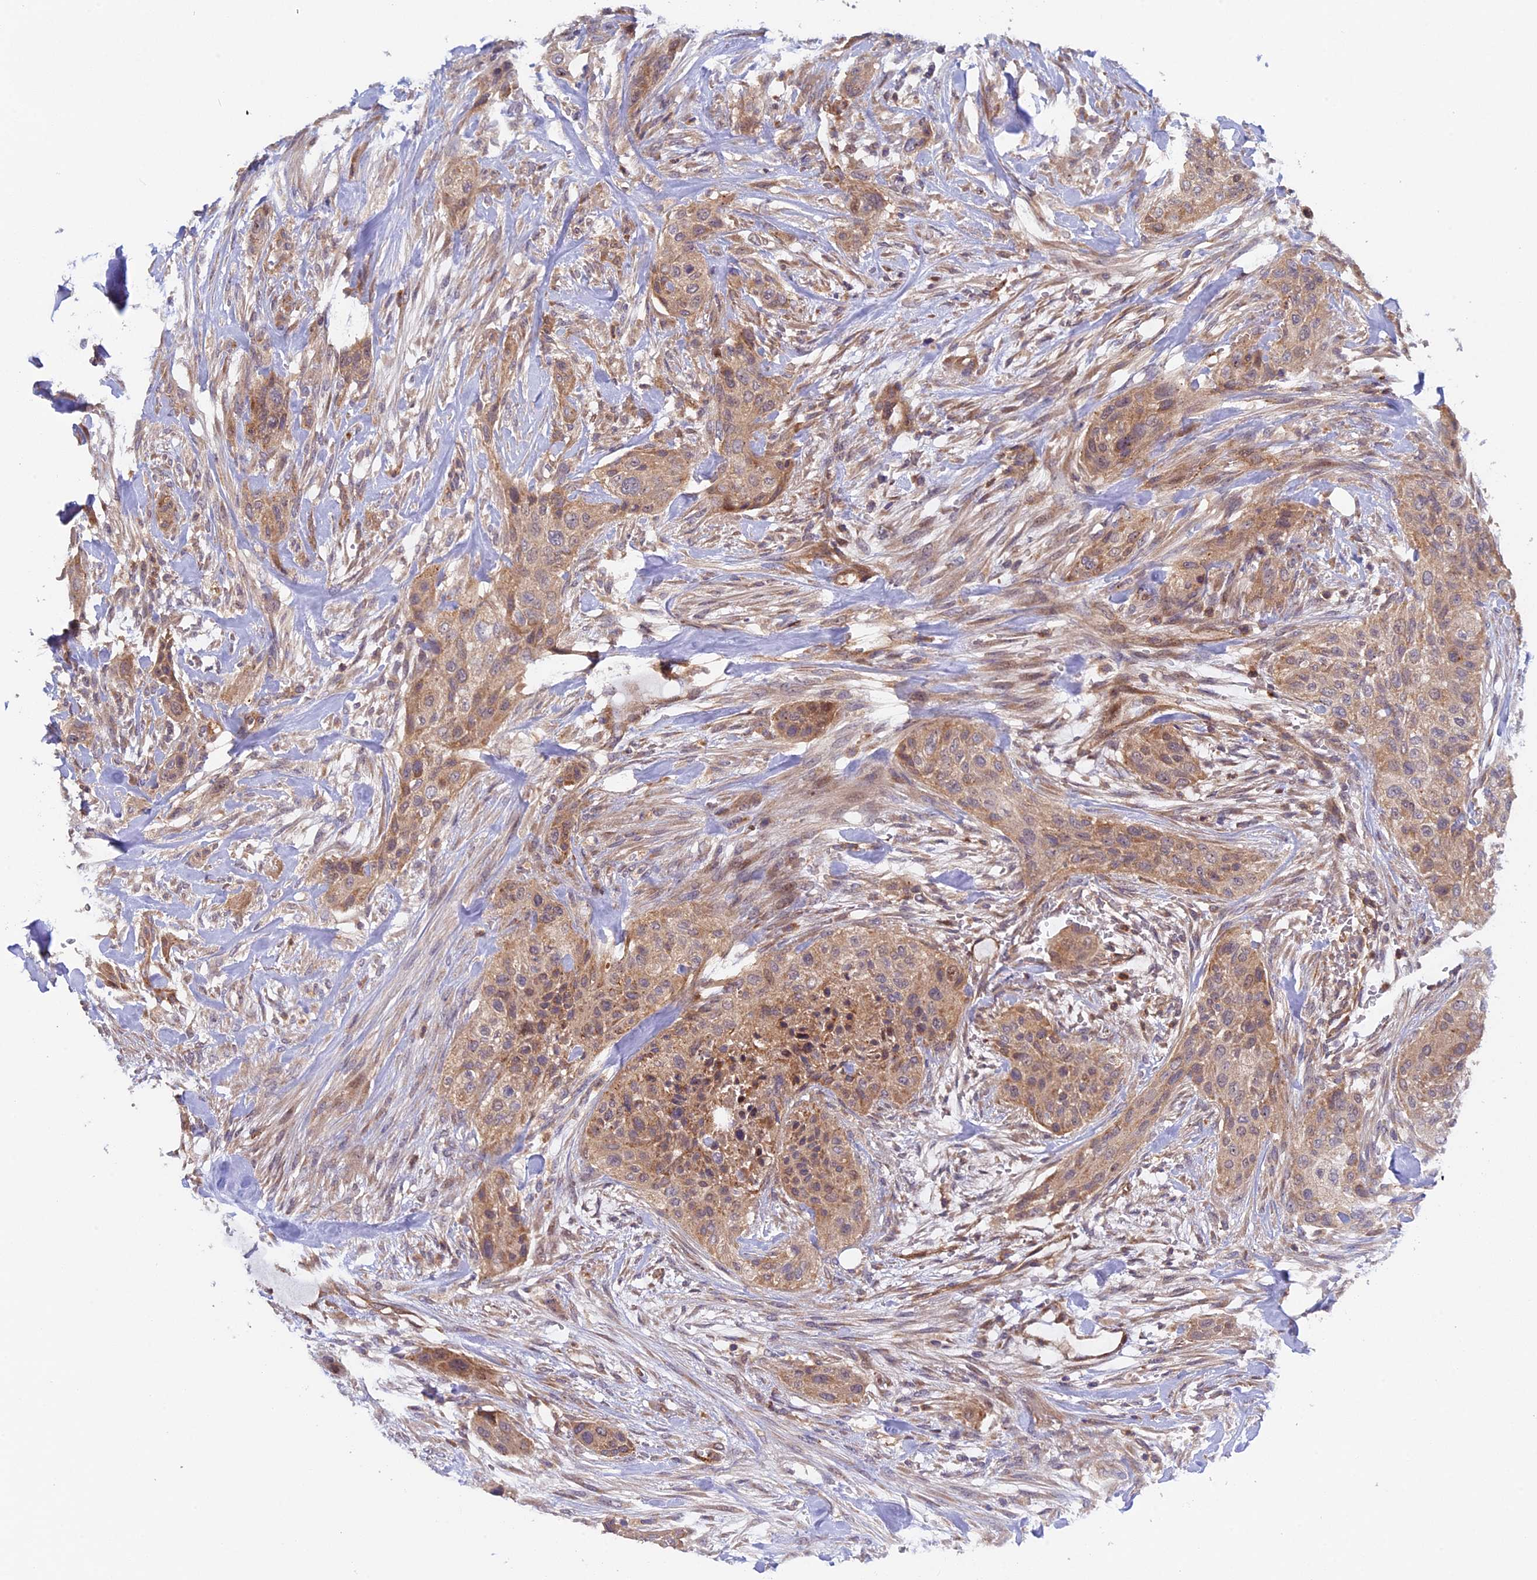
{"staining": {"intensity": "weak", "quantity": ">75%", "location": "cytoplasmic/membranous"}, "tissue": "urothelial cancer", "cell_type": "Tumor cells", "image_type": "cancer", "snomed": [{"axis": "morphology", "description": "Urothelial carcinoma, High grade"}, {"axis": "topography", "description": "Urinary bladder"}], "caption": "Protein staining by immunohistochemistry (IHC) exhibits weak cytoplasmic/membranous expression in approximately >75% of tumor cells in high-grade urothelial carcinoma.", "gene": "FERMT1", "patient": {"sex": "male", "age": 35}}